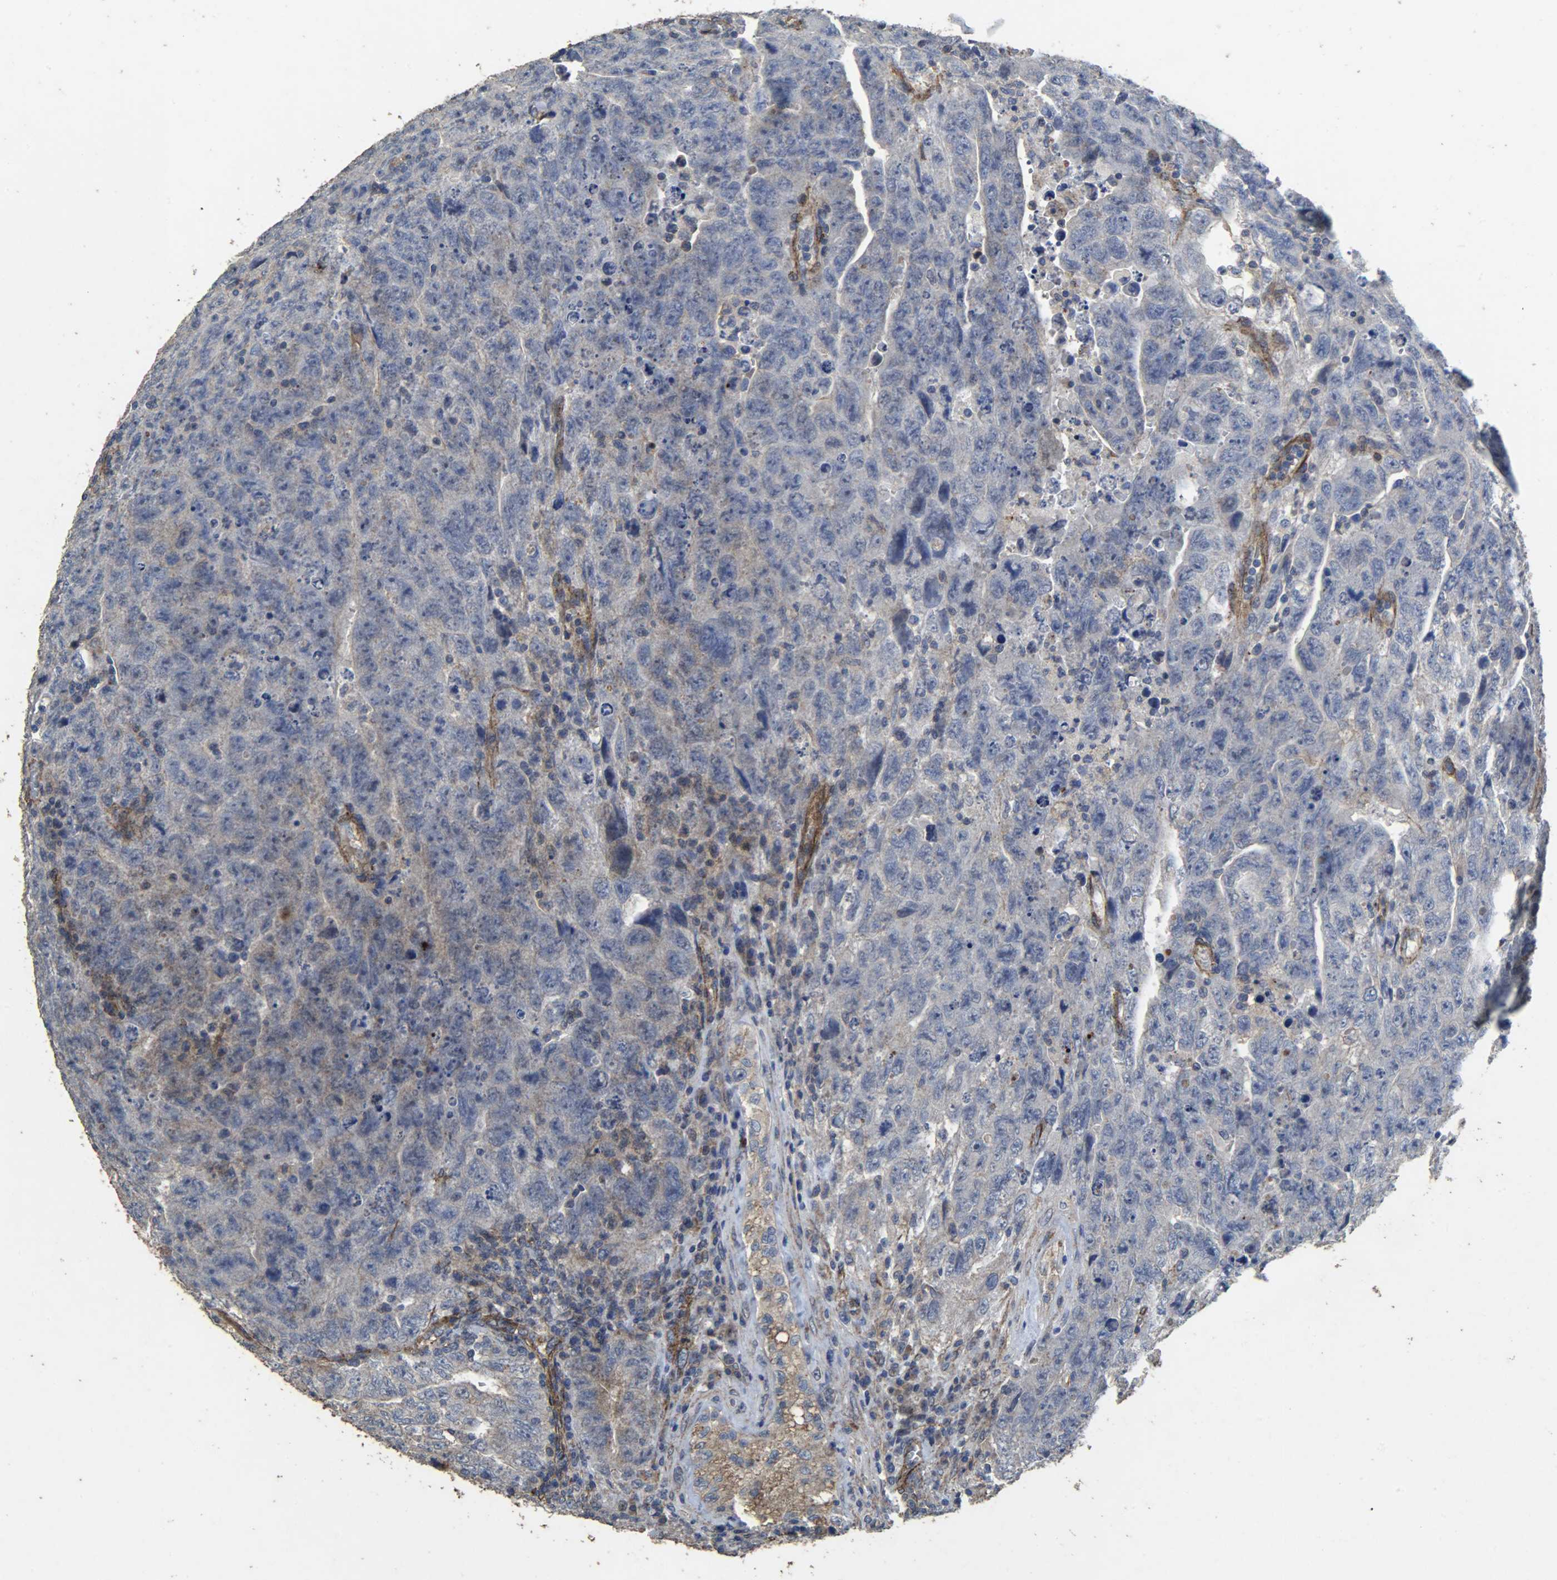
{"staining": {"intensity": "negative", "quantity": "none", "location": "none"}, "tissue": "testis cancer", "cell_type": "Tumor cells", "image_type": "cancer", "snomed": [{"axis": "morphology", "description": "Carcinoma, Embryonal, NOS"}, {"axis": "topography", "description": "Testis"}], "caption": "This is an IHC photomicrograph of testis embryonal carcinoma. There is no positivity in tumor cells.", "gene": "TPM4", "patient": {"sex": "male", "age": 28}}